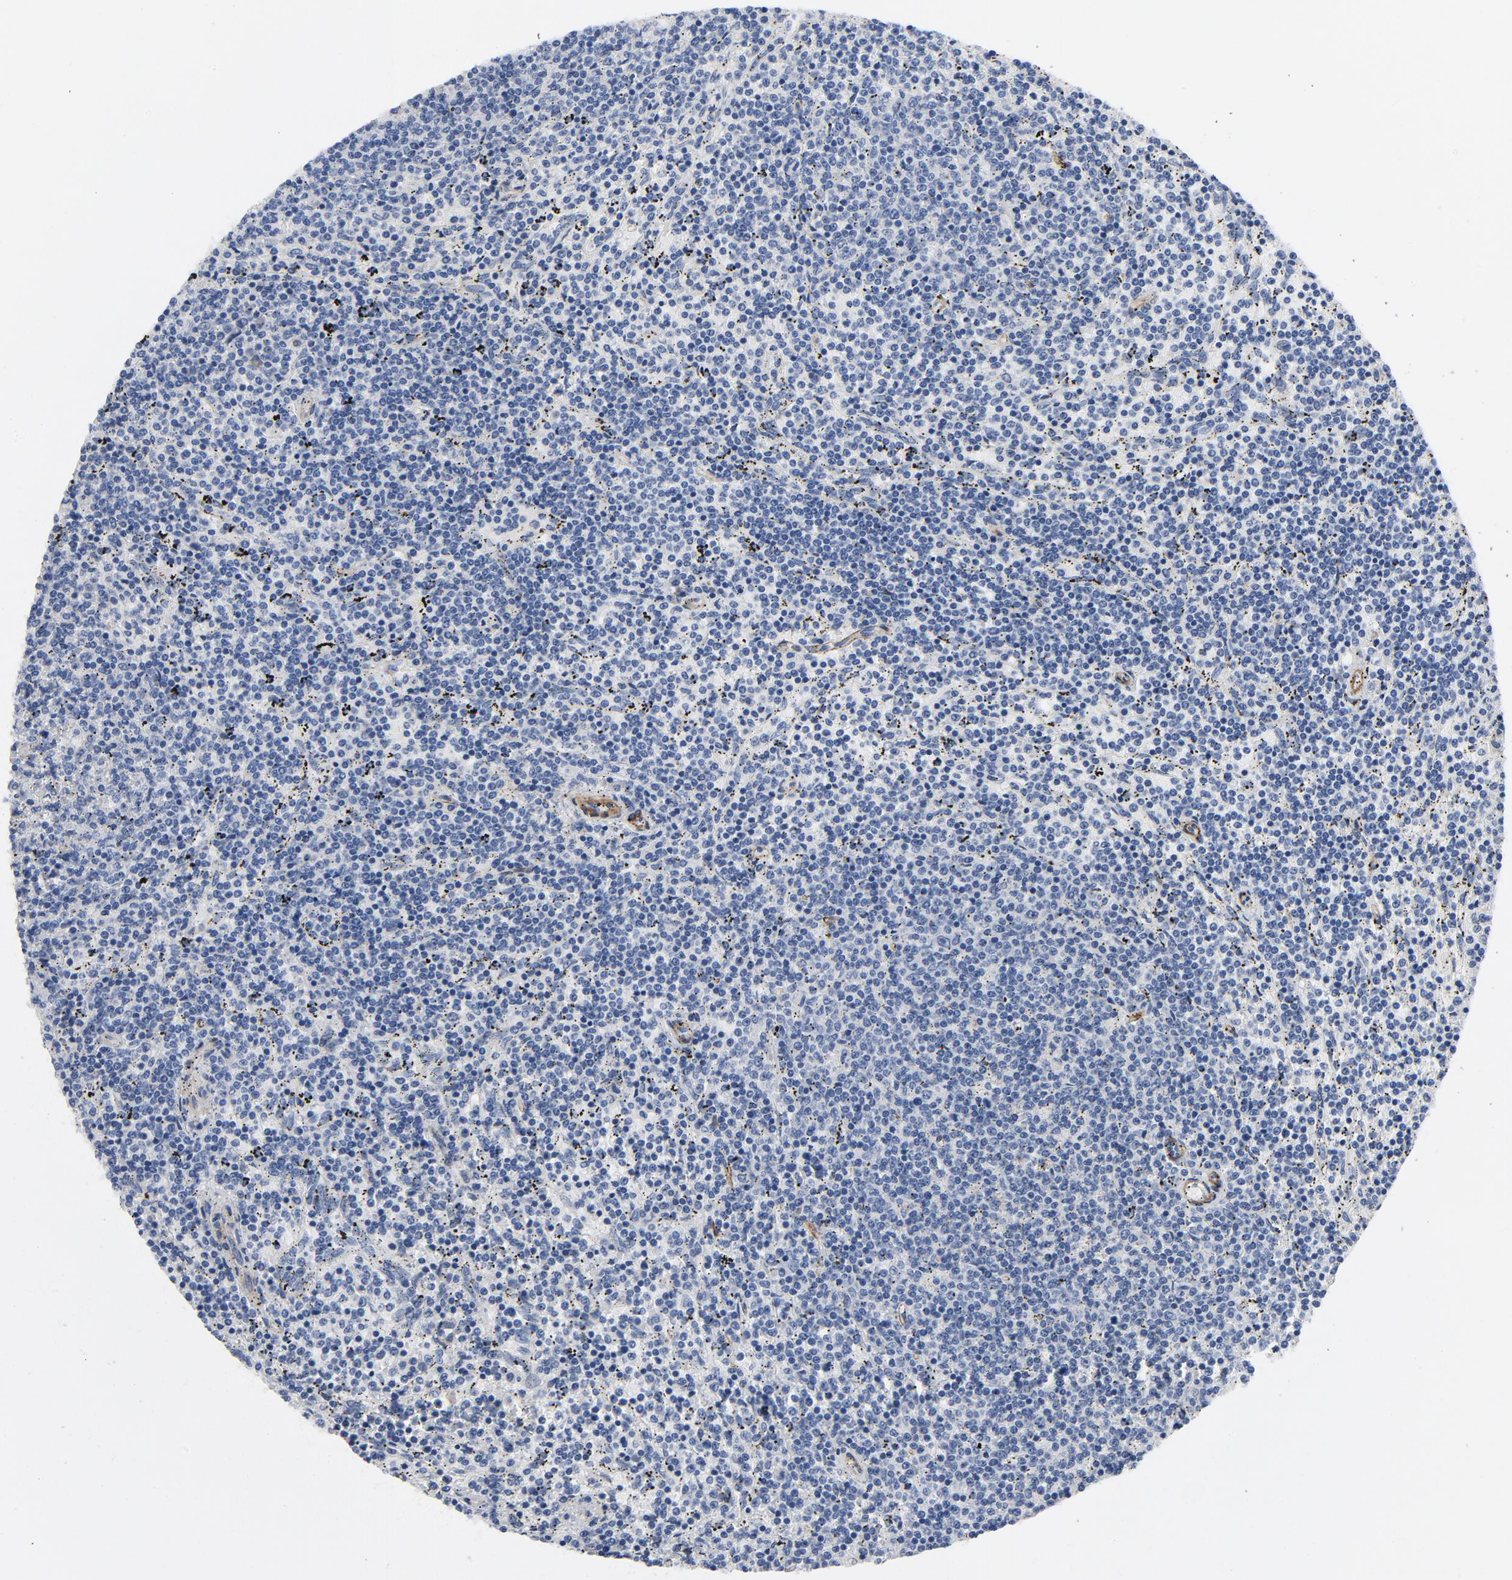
{"staining": {"intensity": "negative", "quantity": "none", "location": "none"}, "tissue": "lymphoma", "cell_type": "Tumor cells", "image_type": "cancer", "snomed": [{"axis": "morphology", "description": "Malignant lymphoma, non-Hodgkin's type, Low grade"}, {"axis": "topography", "description": "Spleen"}], "caption": "Low-grade malignant lymphoma, non-Hodgkin's type was stained to show a protein in brown. There is no significant staining in tumor cells. (Immunohistochemistry, brightfield microscopy, high magnification).", "gene": "LAMC1", "patient": {"sex": "female", "age": 50}}